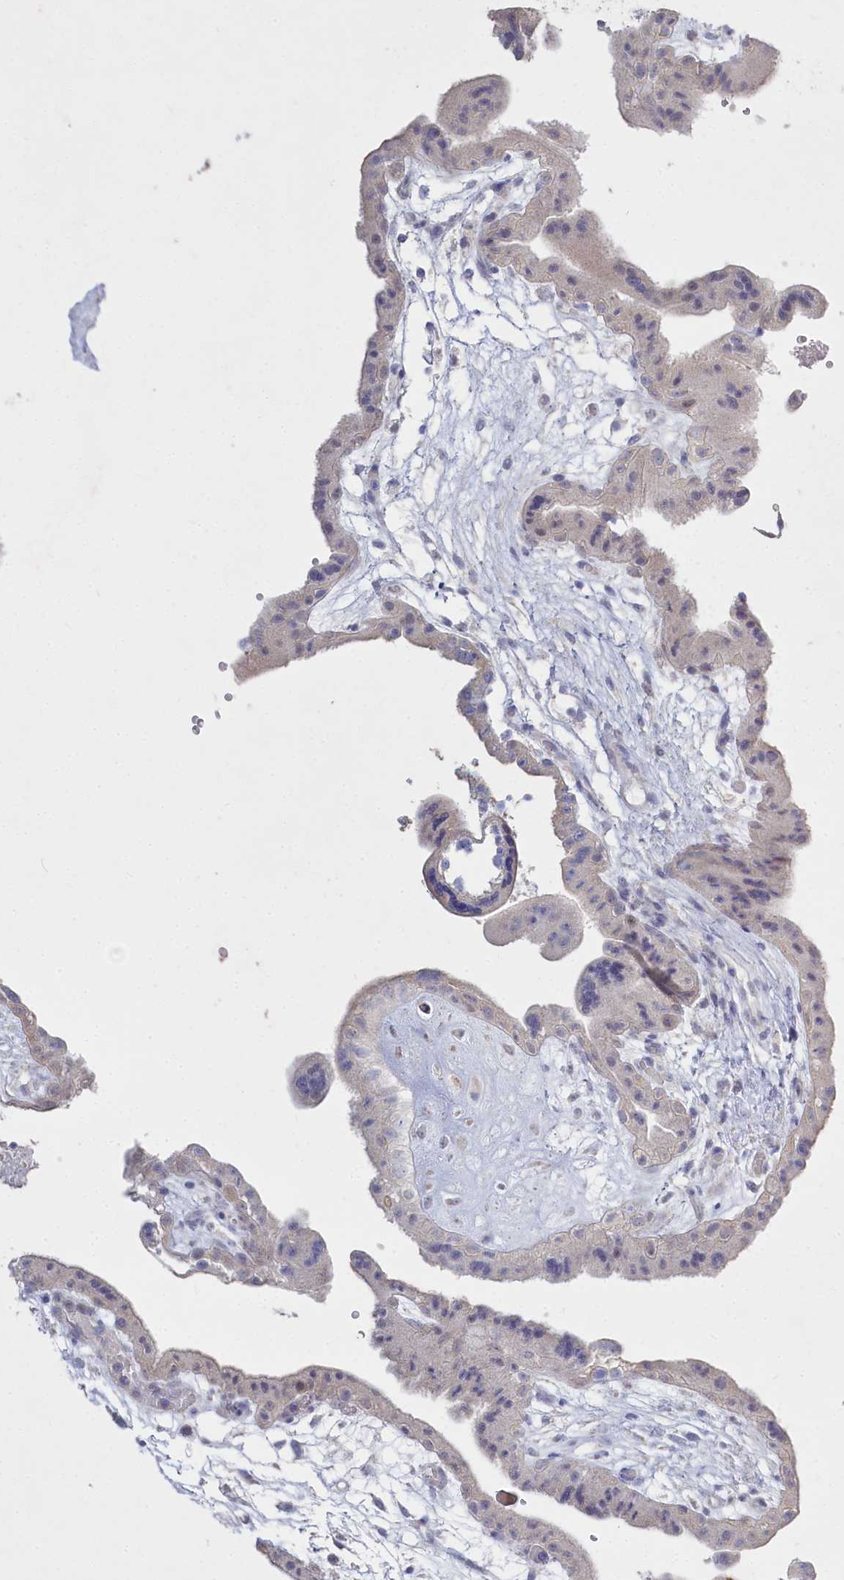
{"staining": {"intensity": "weak", "quantity": ">75%", "location": "cytoplasmic/membranous"}, "tissue": "placenta", "cell_type": "Decidual cells", "image_type": "normal", "snomed": [{"axis": "morphology", "description": "Normal tissue, NOS"}, {"axis": "topography", "description": "Placenta"}], "caption": "Protein expression analysis of benign placenta reveals weak cytoplasmic/membranous positivity in approximately >75% of decidual cells.", "gene": "ABITRAM", "patient": {"sex": "female", "age": 18}}